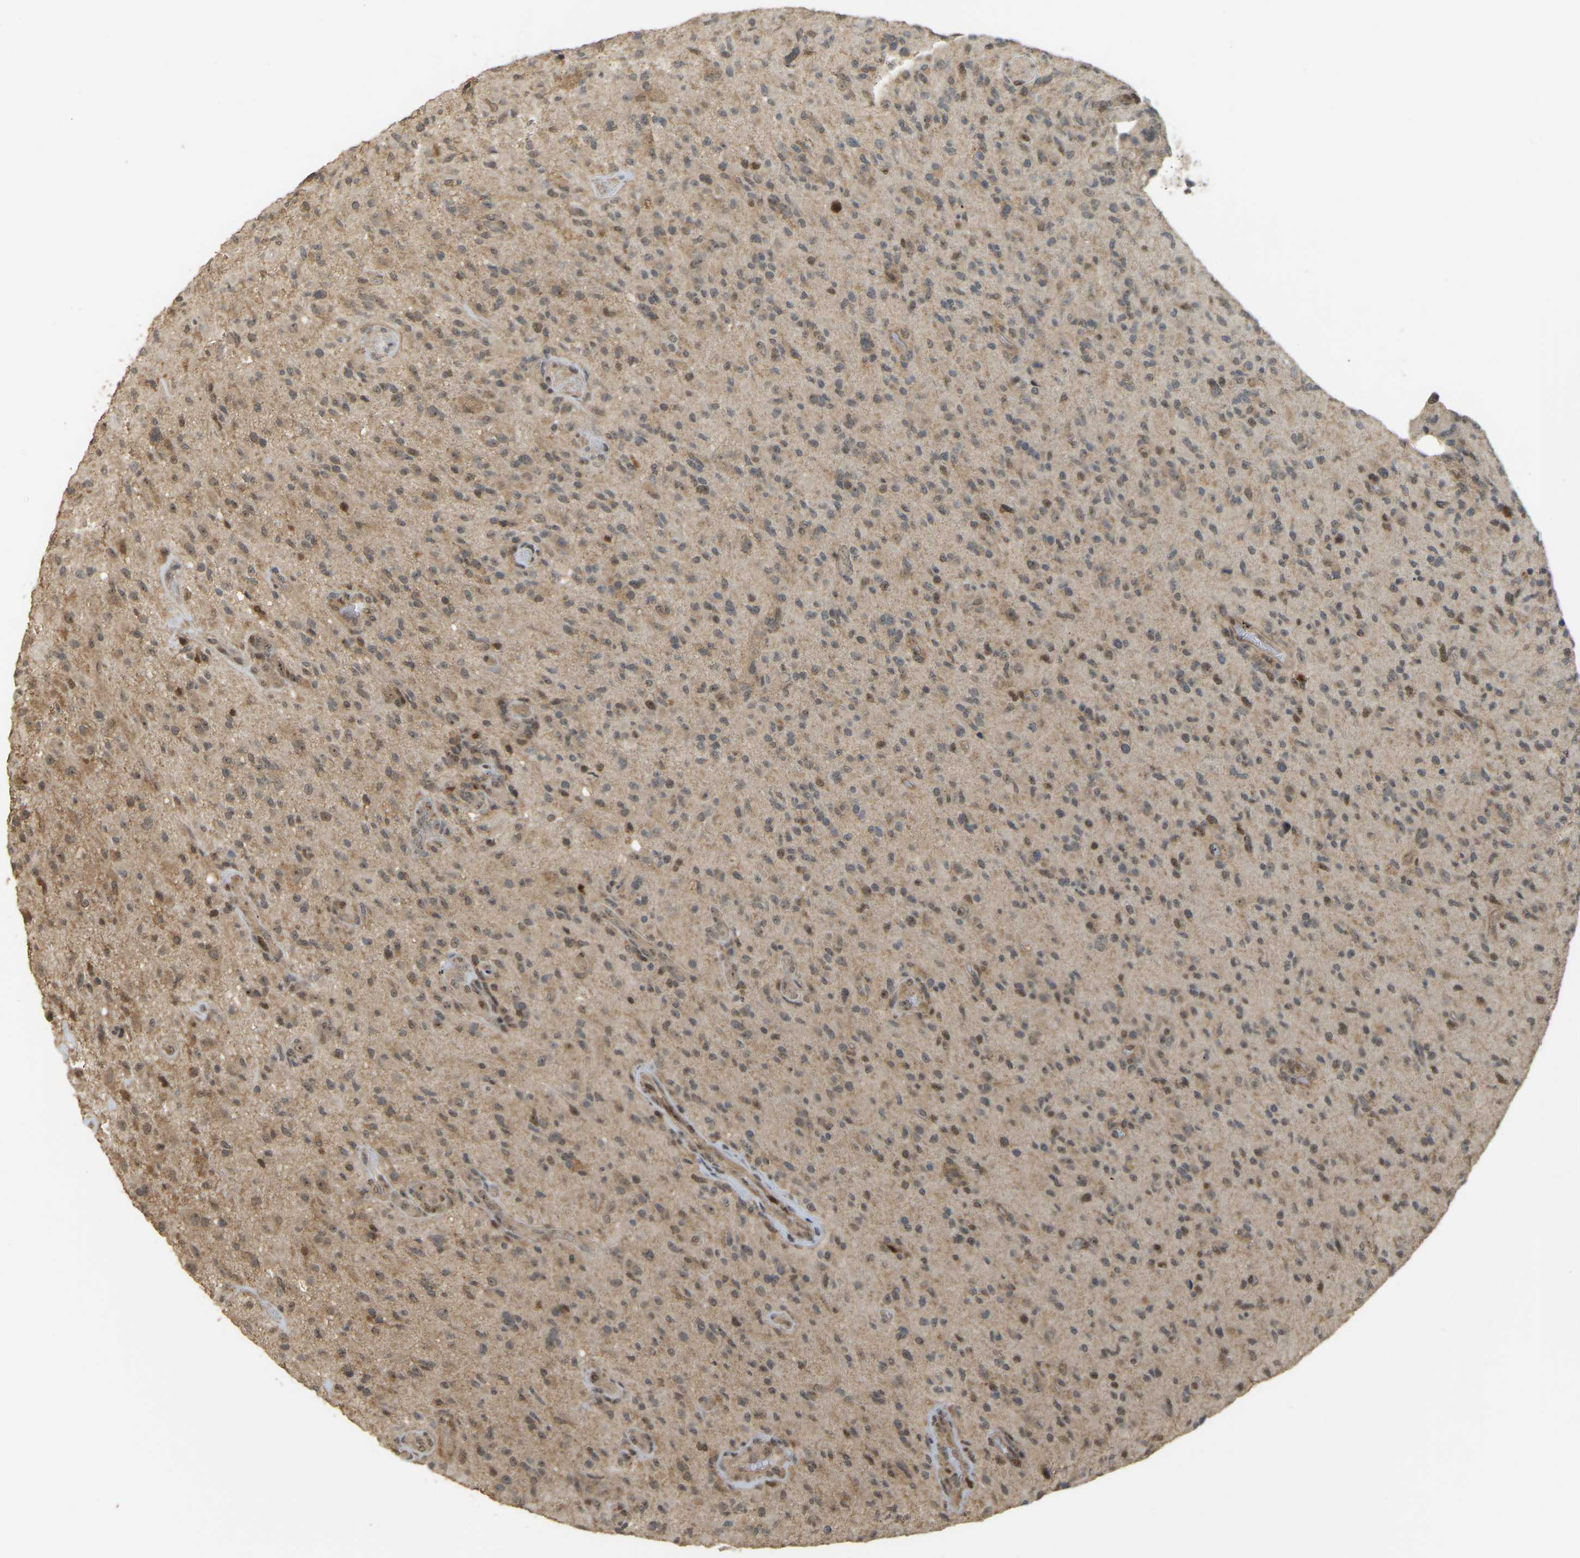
{"staining": {"intensity": "moderate", "quantity": "<25%", "location": "nuclear"}, "tissue": "glioma", "cell_type": "Tumor cells", "image_type": "cancer", "snomed": [{"axis": "morphology", "description": "Glioma, malignant, High grade"}, {"axis": "topography", "description": "Brain"}], "caption": "Protein staining of glioma tissue reveals moderate nuclear positivity in about <25% of tumor cells.", "gene": "BRF2", "patient": {"sex": "male", "age": 71}}